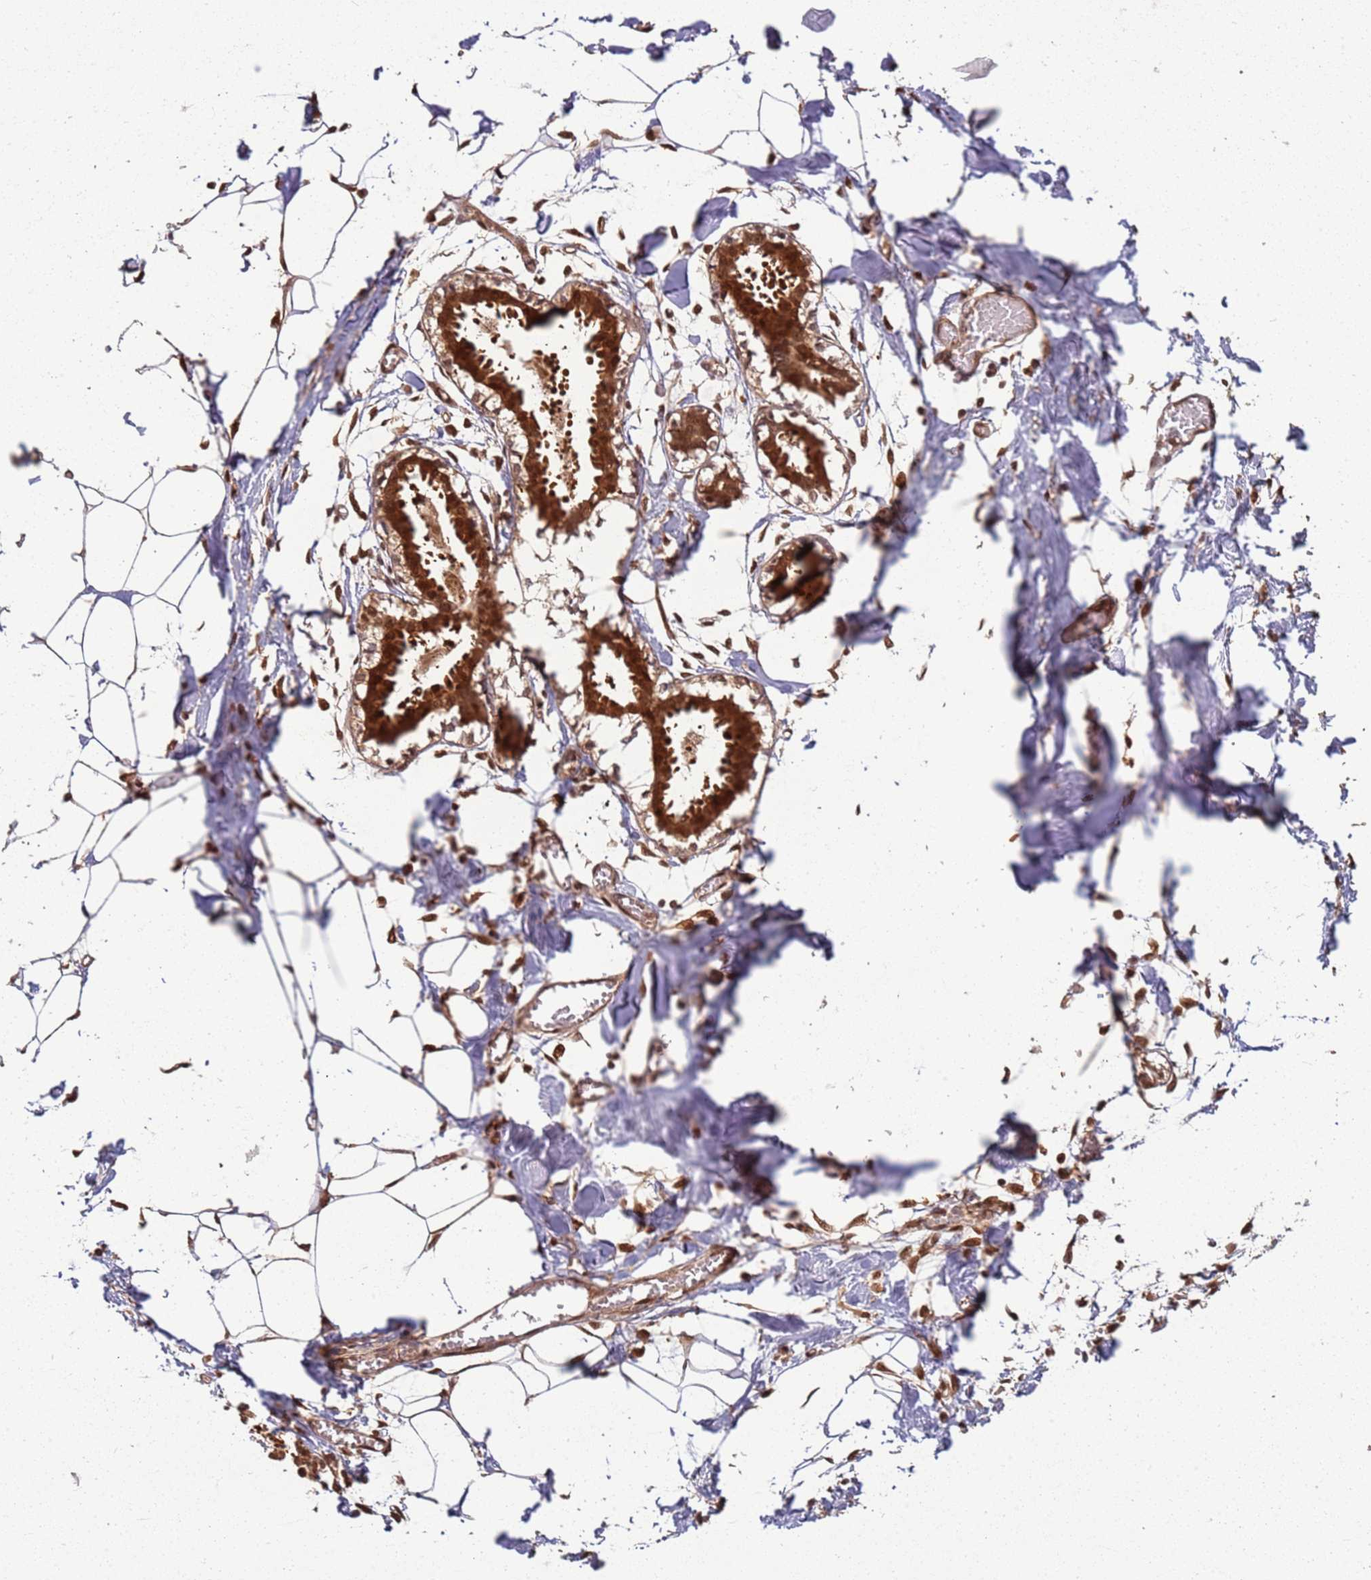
{"staining": {"intensity": "moderate", "quantity": ">75%", "location": "cytoplasmic/membranous,nuclear"}, "tissue": "breast", "cell_type": "Adipocytes", "image_type": "normal", "snomed": [{"axis": "morphology", "description": "Normal tissue, NOS"}, {"axis": "topography", "description": "Breast"}], "caption": "Immunohistochemistry photomicrograph of unremarkable human breast stained for a protein (brown), which reveals medium levels of moderate cytoplasmic/membranous,nuclear staining in approximately >75% of adipocytes.", "gene": "PGLS", "patient": {"sex": "female", "age": 27}}